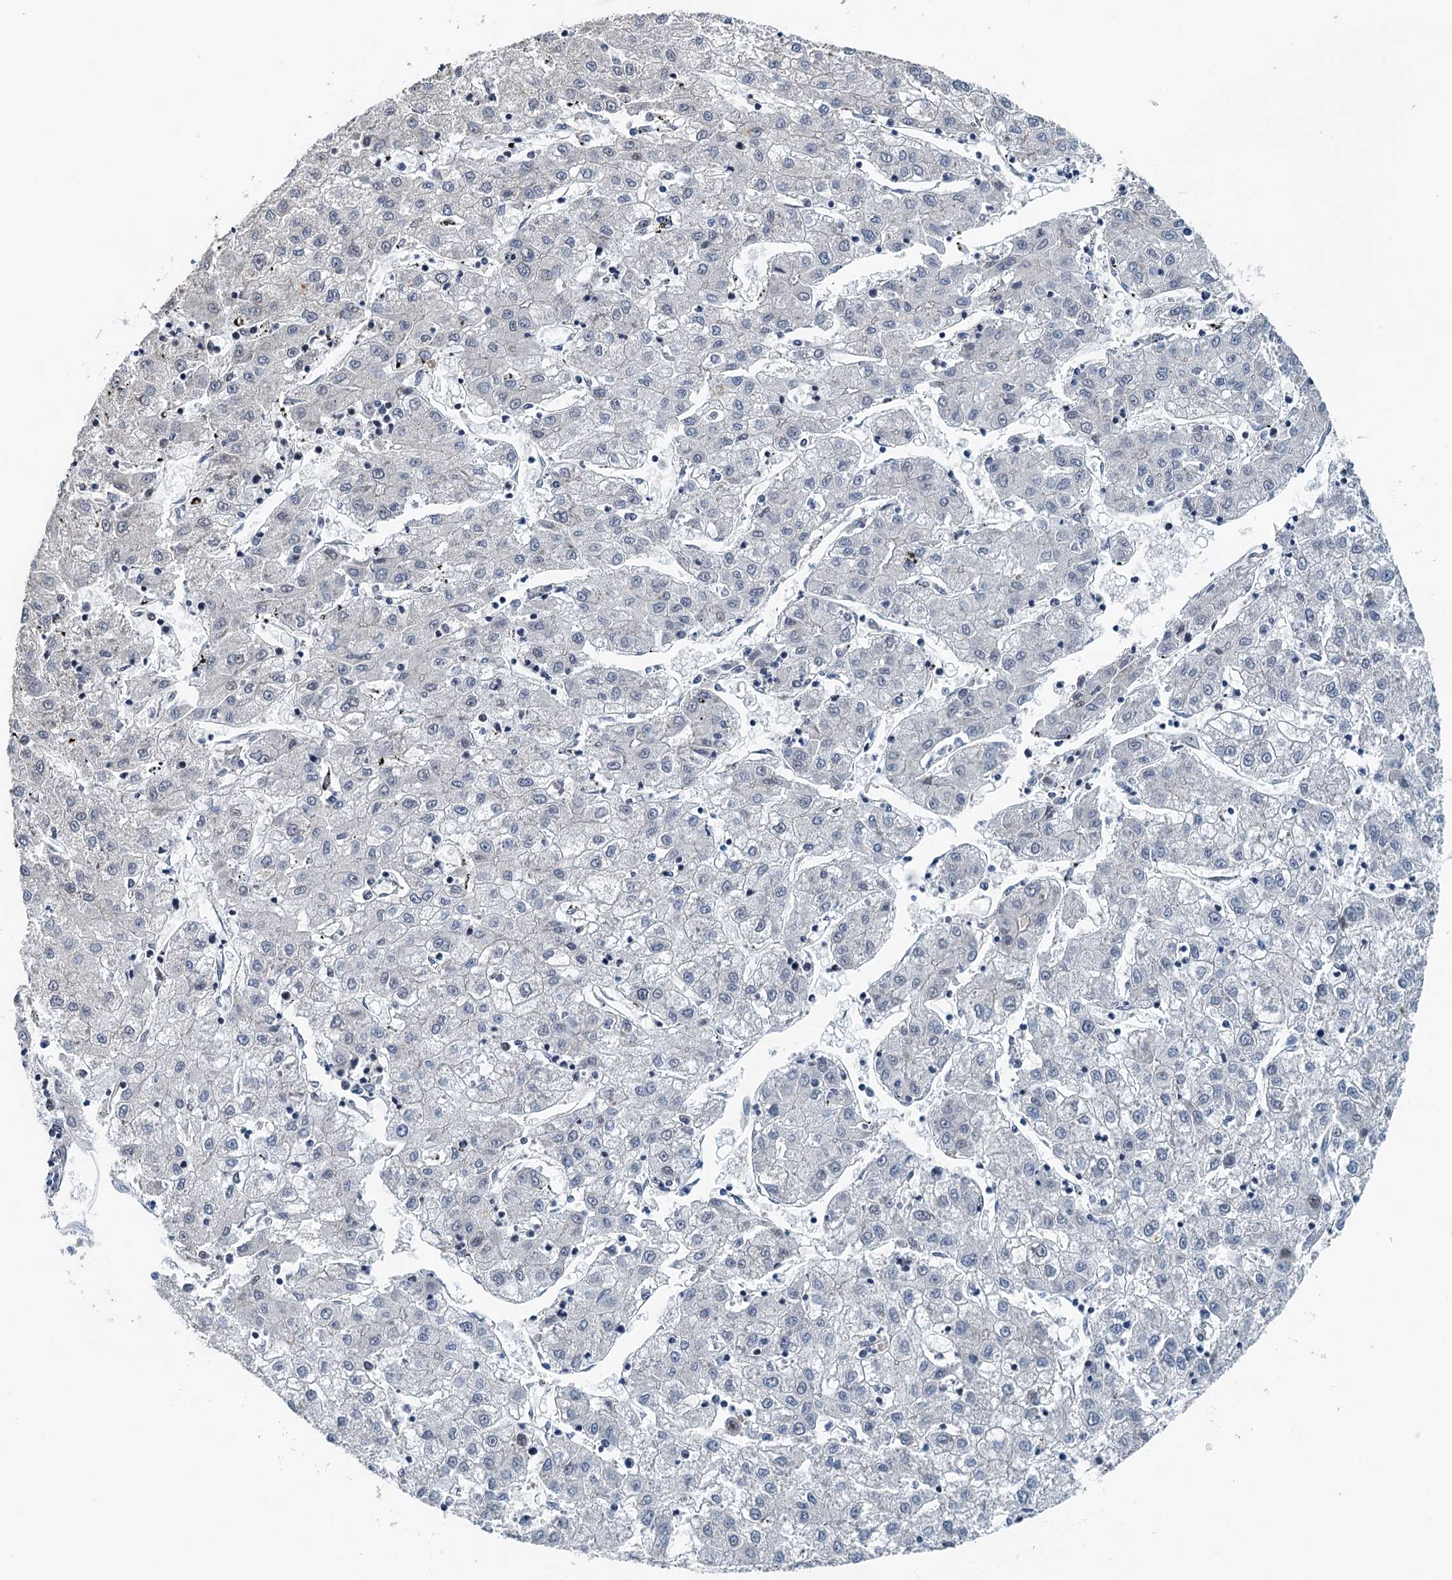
{"staining": {"intensity": "negative", "quantity": "none", "location": "none"}, "tissue": "liver cancer", "cell_type": "Tumor cells", "image_type": "cancer", "snomed": [{"axis": "morphology", "description": "Carcinoma, Hepatocellular, NOS"}, {"axis": "topography", "description": "Liver"}], "caption": "The IHC photomicrograph has no significant expression in tumor cells of hepatocellular carcinoma (liver) tissue.", "gene": "MTA3", "patient": {"sex": "male", "age": 72}}